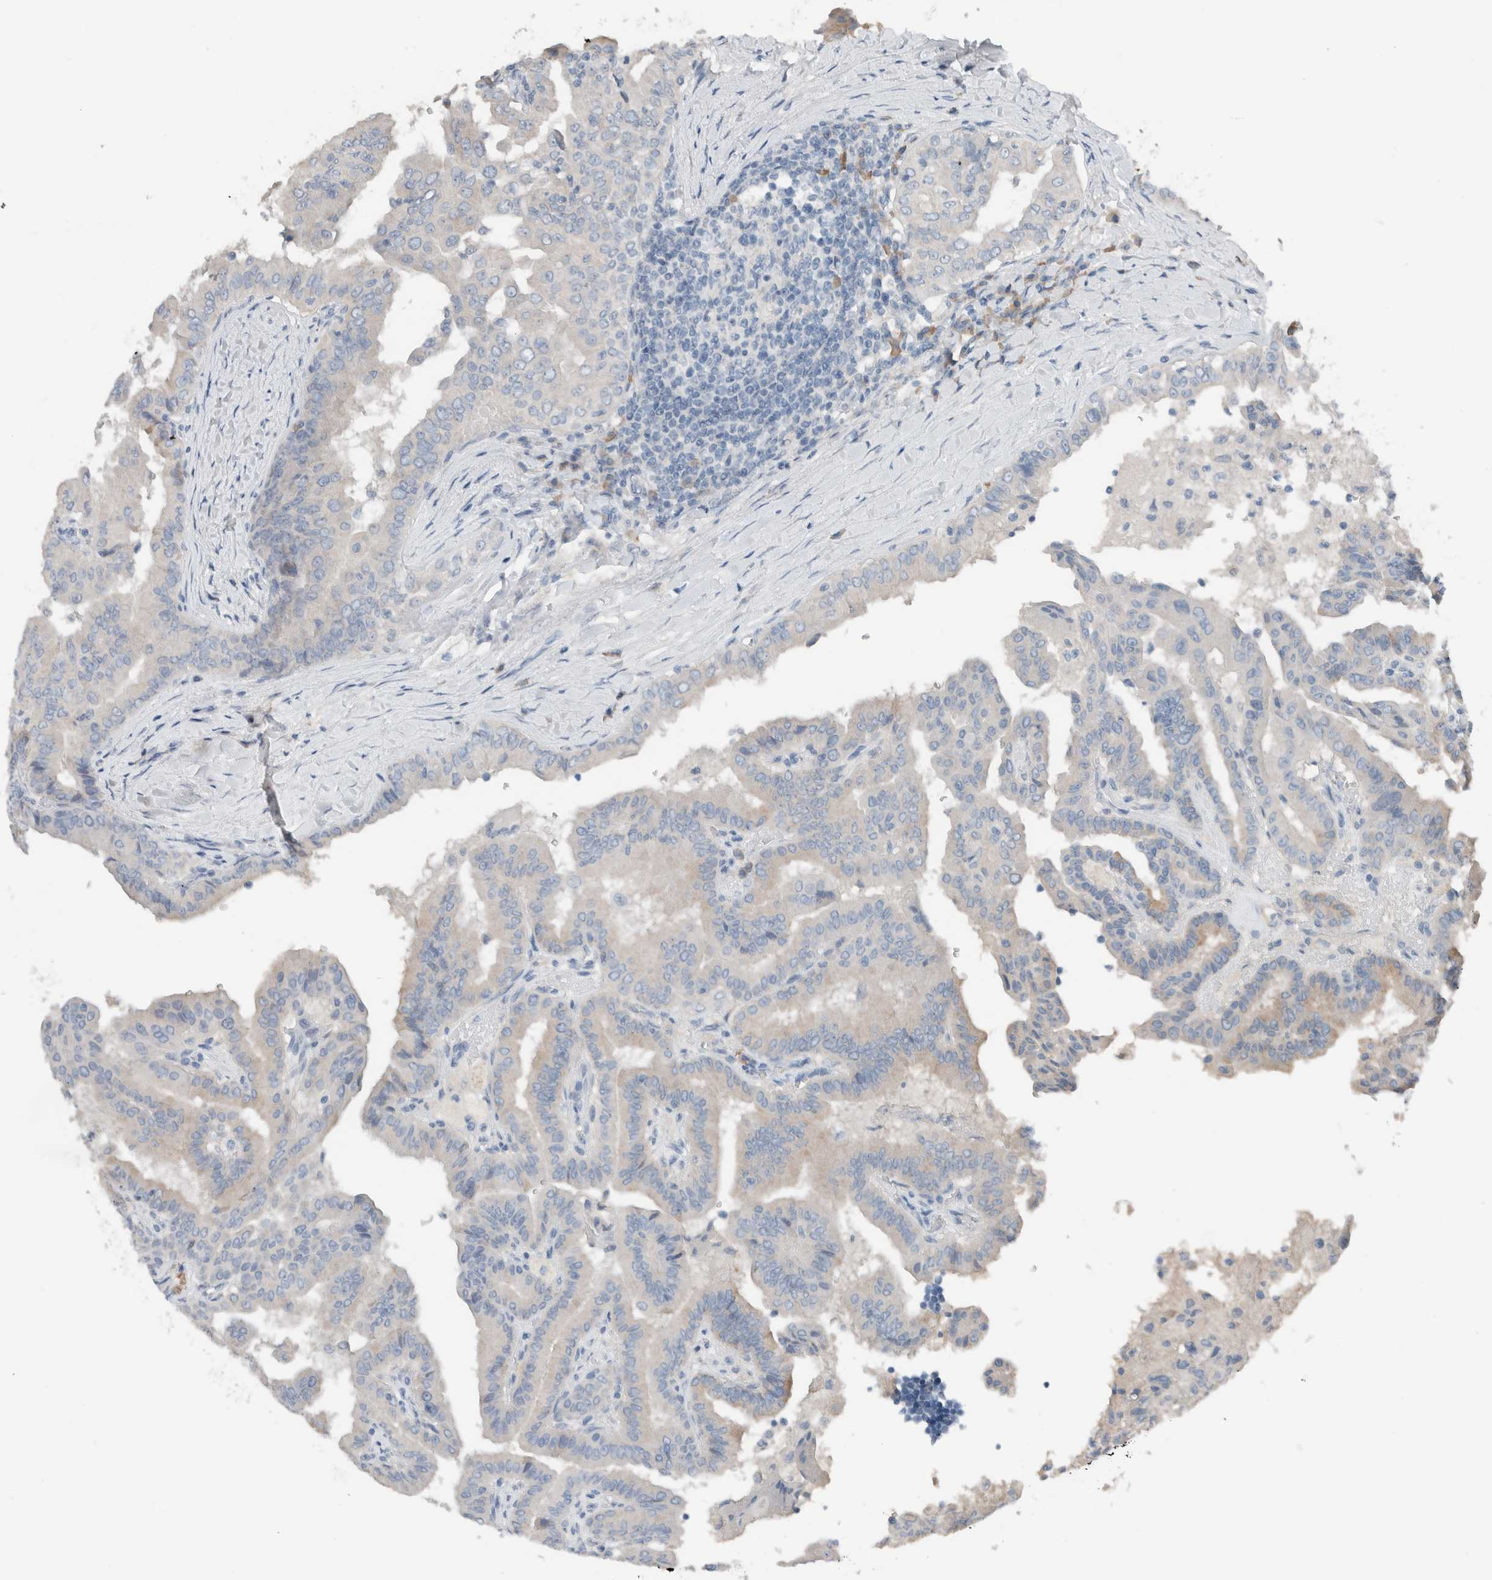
{"staining": {"intensity": "negative", "quantity": "none", "location": "none"}, "tissue": "thyroid cancer", "cell_type": "Tumor cells", "image_type": "cancer", "snomed": [{"axis": "morphology", "description": "Papillary adenocarcinoma, NOS"}, {"axis": "topography", "description": "Thyroid gland"}], "caption": "Thyroid papillary adenocarcinoma stained for a protein using immunohistochemistry (IHC) demonstrates no expression tumor cells.", "gene": "DUOX1", "patient": {"sex": "male", "age": 33}}